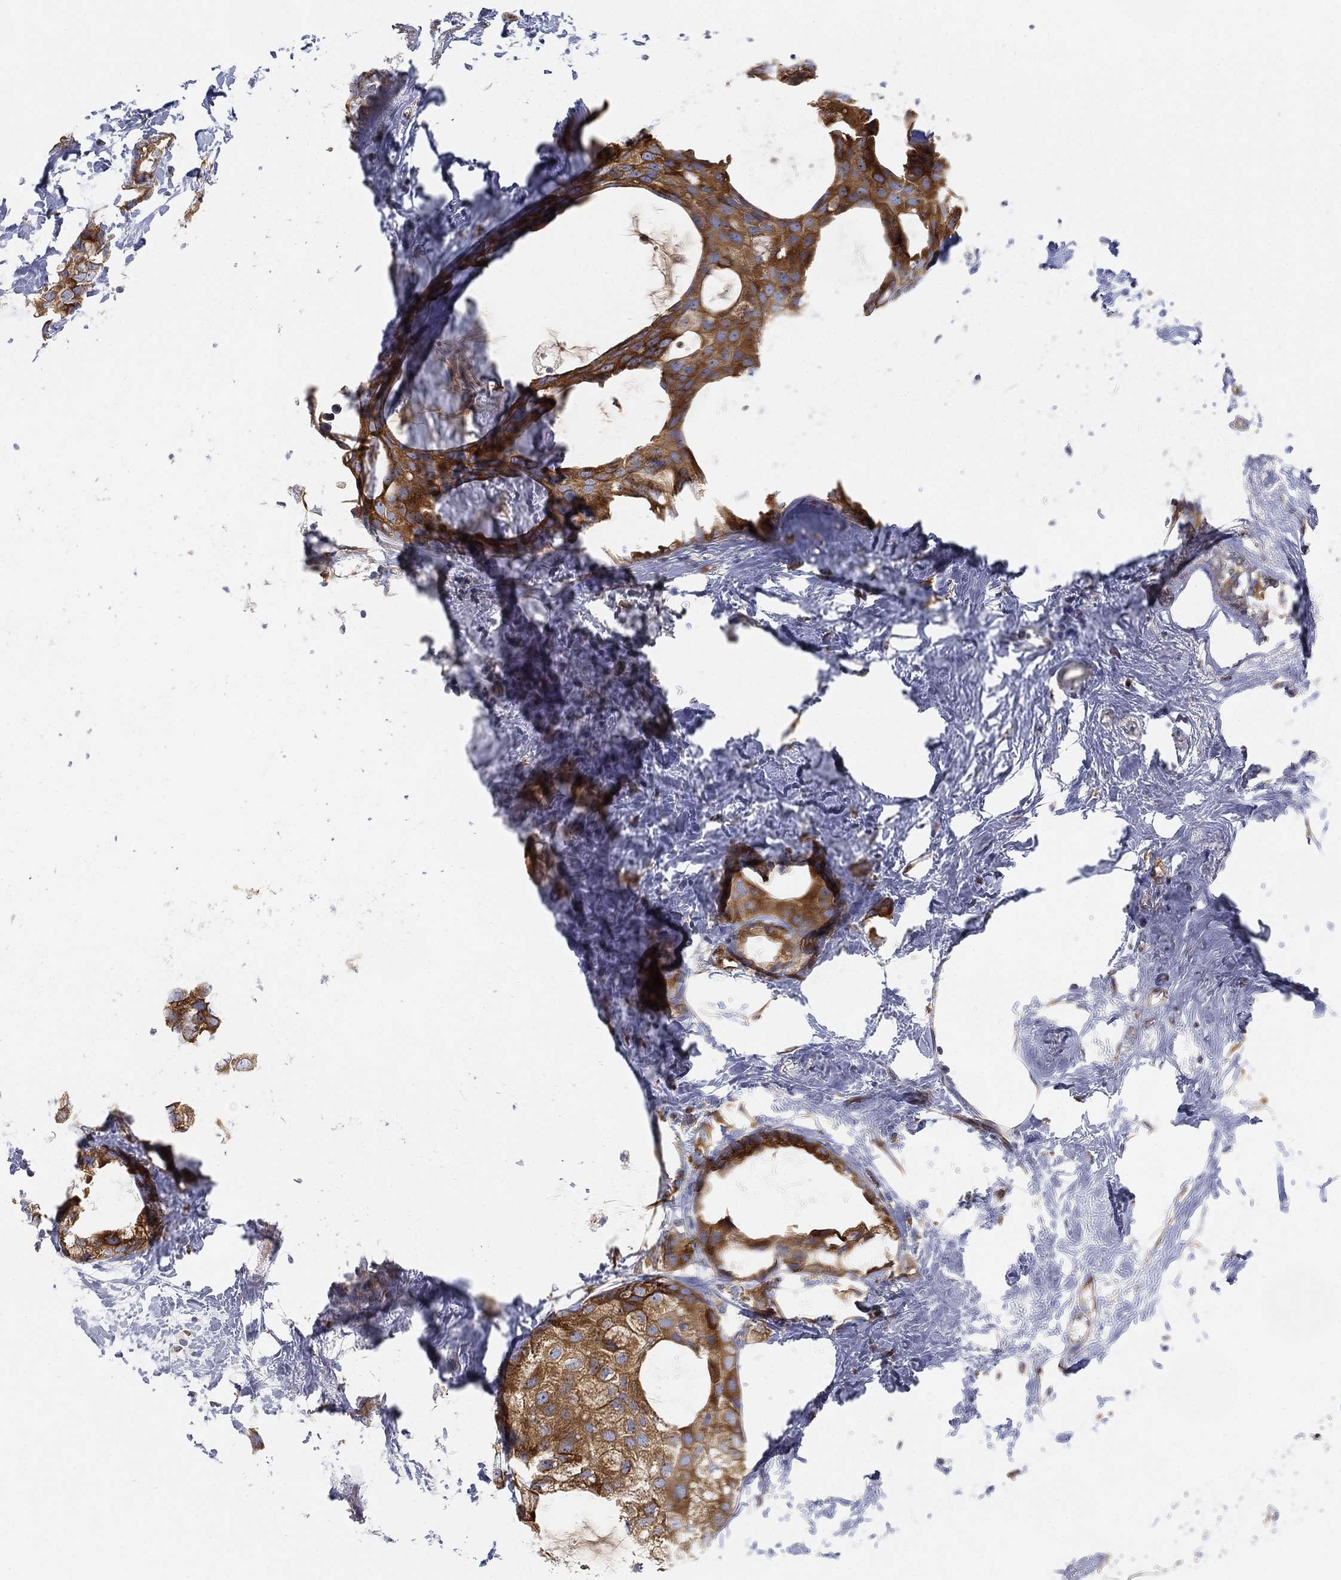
{"staining": {"intensity": "strong", "quantity": ">75%", "location": "cytoplasmic/membranous"}, "tissue": "breast cancer", "cell_type": "Tumor cells", "image_type": "cancer", "snomed": [{"axis": "morphology", "description": "Duct carcinoma"}, {"axis": "topography", "description": "Breast"}], "caption": "Immunohistochemistry photomicrograph of human breast intraductal carcinoma stained for a protein (brown), which demonstrates high levels of strong cytoplasmic/membranous positivity in approximately >75% of tumor cells.", "gene": "TMEM25", "patient": {"sex": "female", "age": 45}}